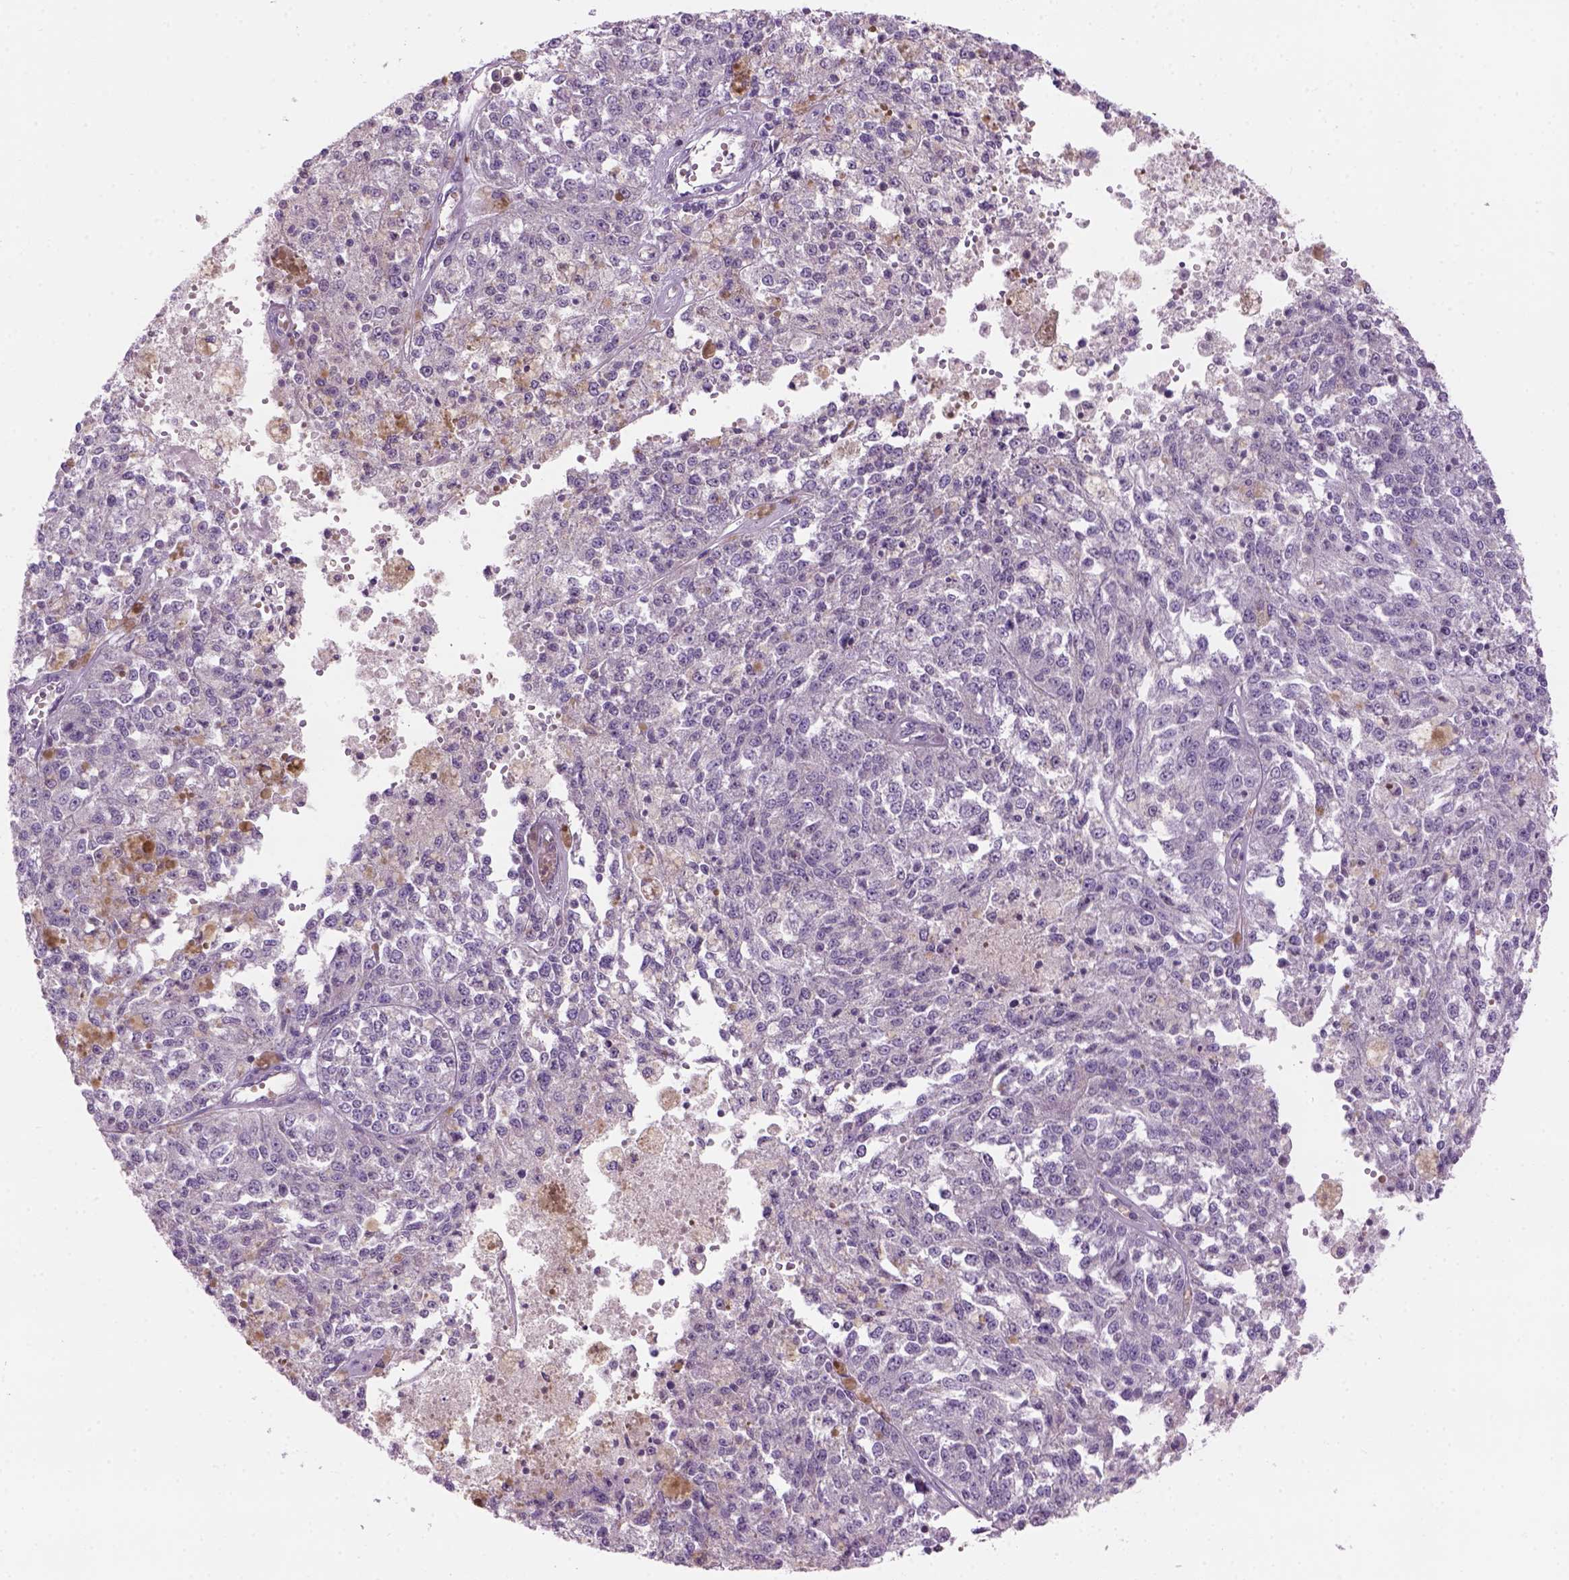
{"staining": {"intensity": "negative", "quantity": "none", "location": "none"}, "tissue": "melanoma", "cell_type": "Tumor cells", "image_type": "cancer", "snomed": [{"axis": "morphology", "description": "Malignant melanoma, Metastatic site"}, {"axis": "topography", "description": "Lymph node"}], "caption": "Immunohistochemistry (IHC) of malignant melanoma (metastatic site) displays no staining in tumor cells.", "gene": "CD84", "patient": {"sex": "female", "age": 64}}